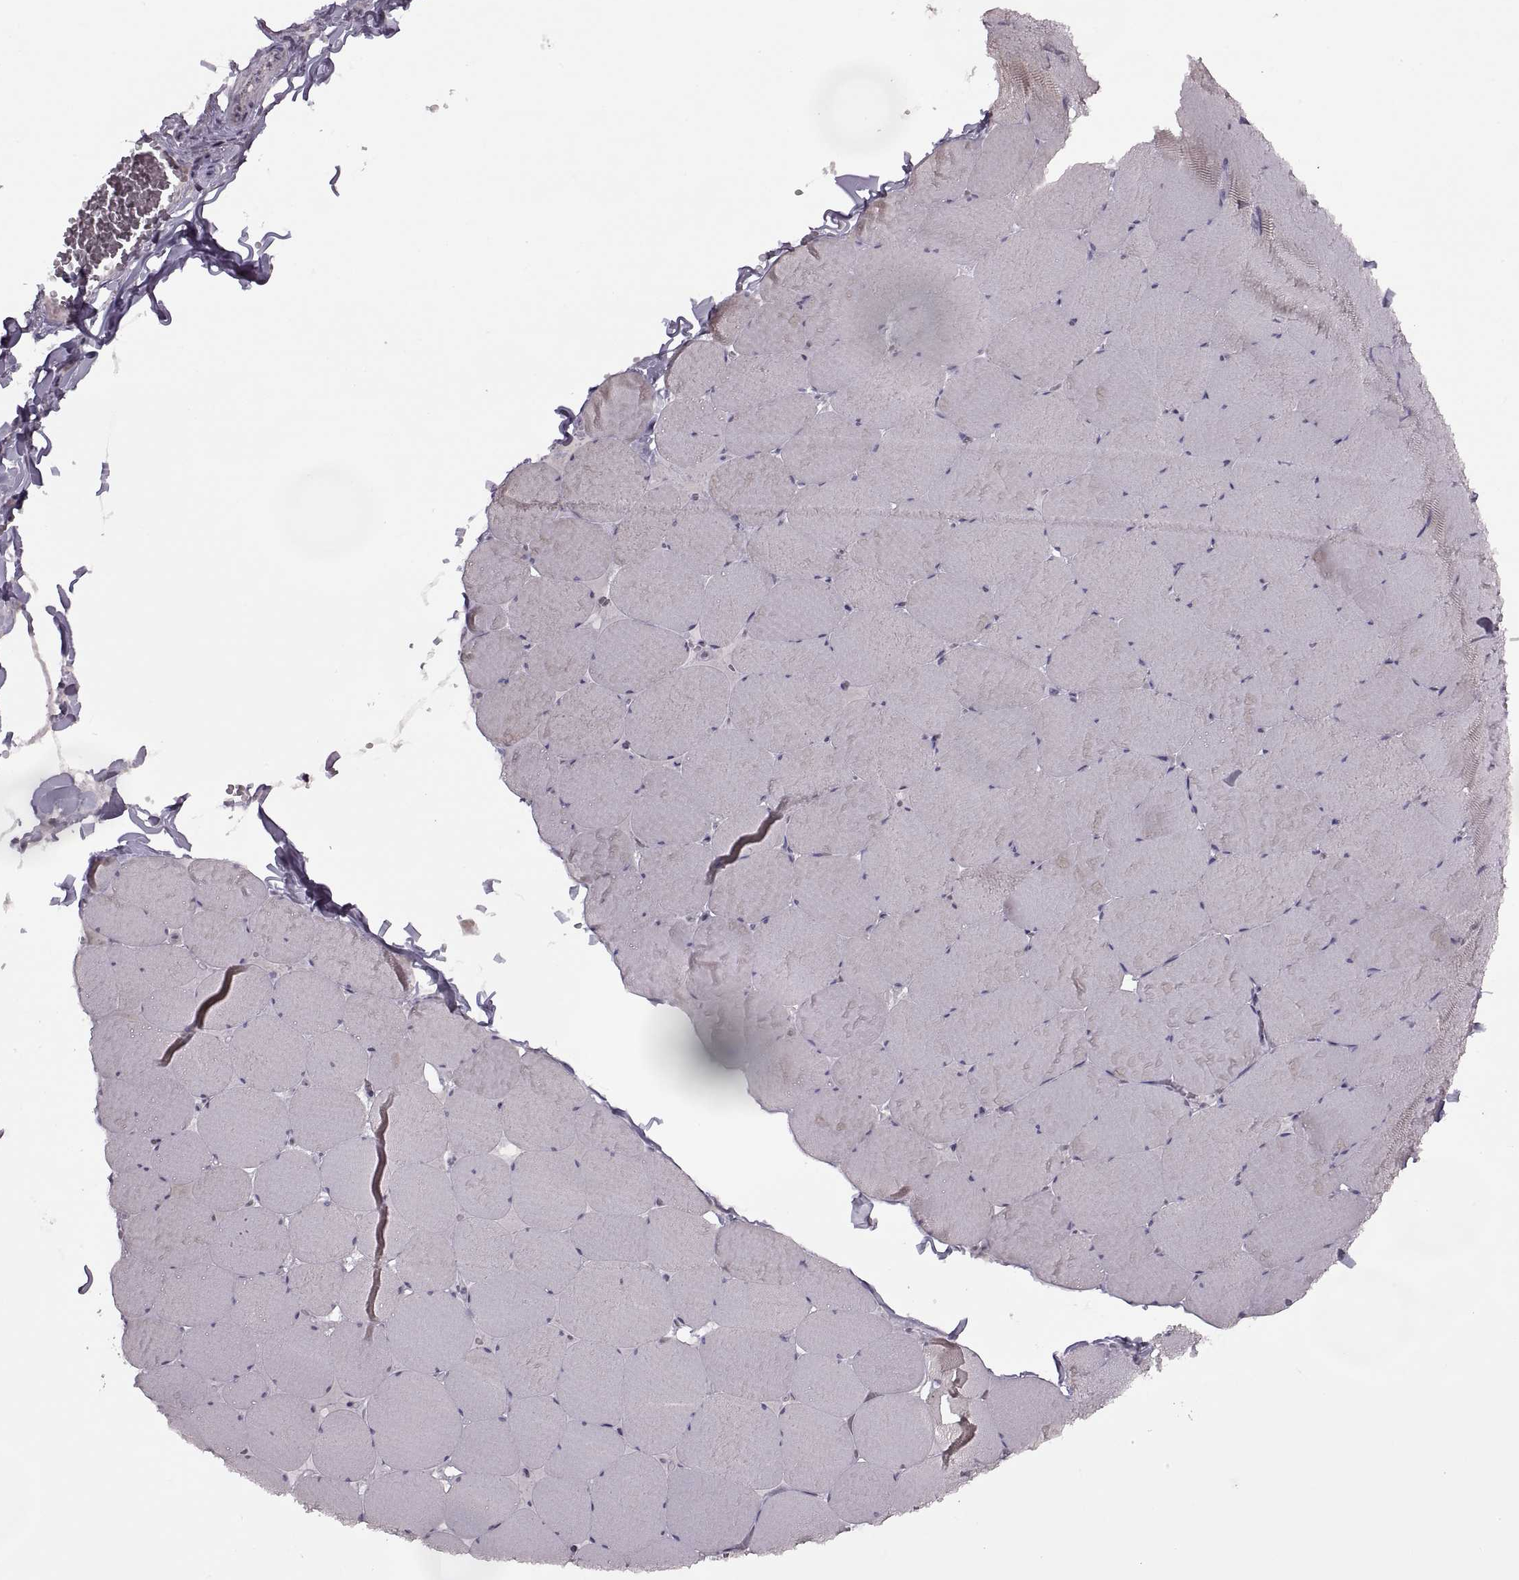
{"staining": {"intensity": "negative", "quantity": "none", "location": "none"}, "tissue": "skeletal muscle", "cell_type": "Myocytes", "image_type": "normal", "snomed": [{"axis": "morphology", "description": "Normal tissue, NOS"}, {"axis": "morphology", "description": "Malignant melanoma, Metastatic site"}, {"axis": "topography", "description": "Skeletal muscle"}], "caption": "This is a image of immunohistochemistry staining of benign skeletal muscle, which shows no expression in myocytes.", "gene": "H2AP", "patient": {"sex": "male", "age": 50}}